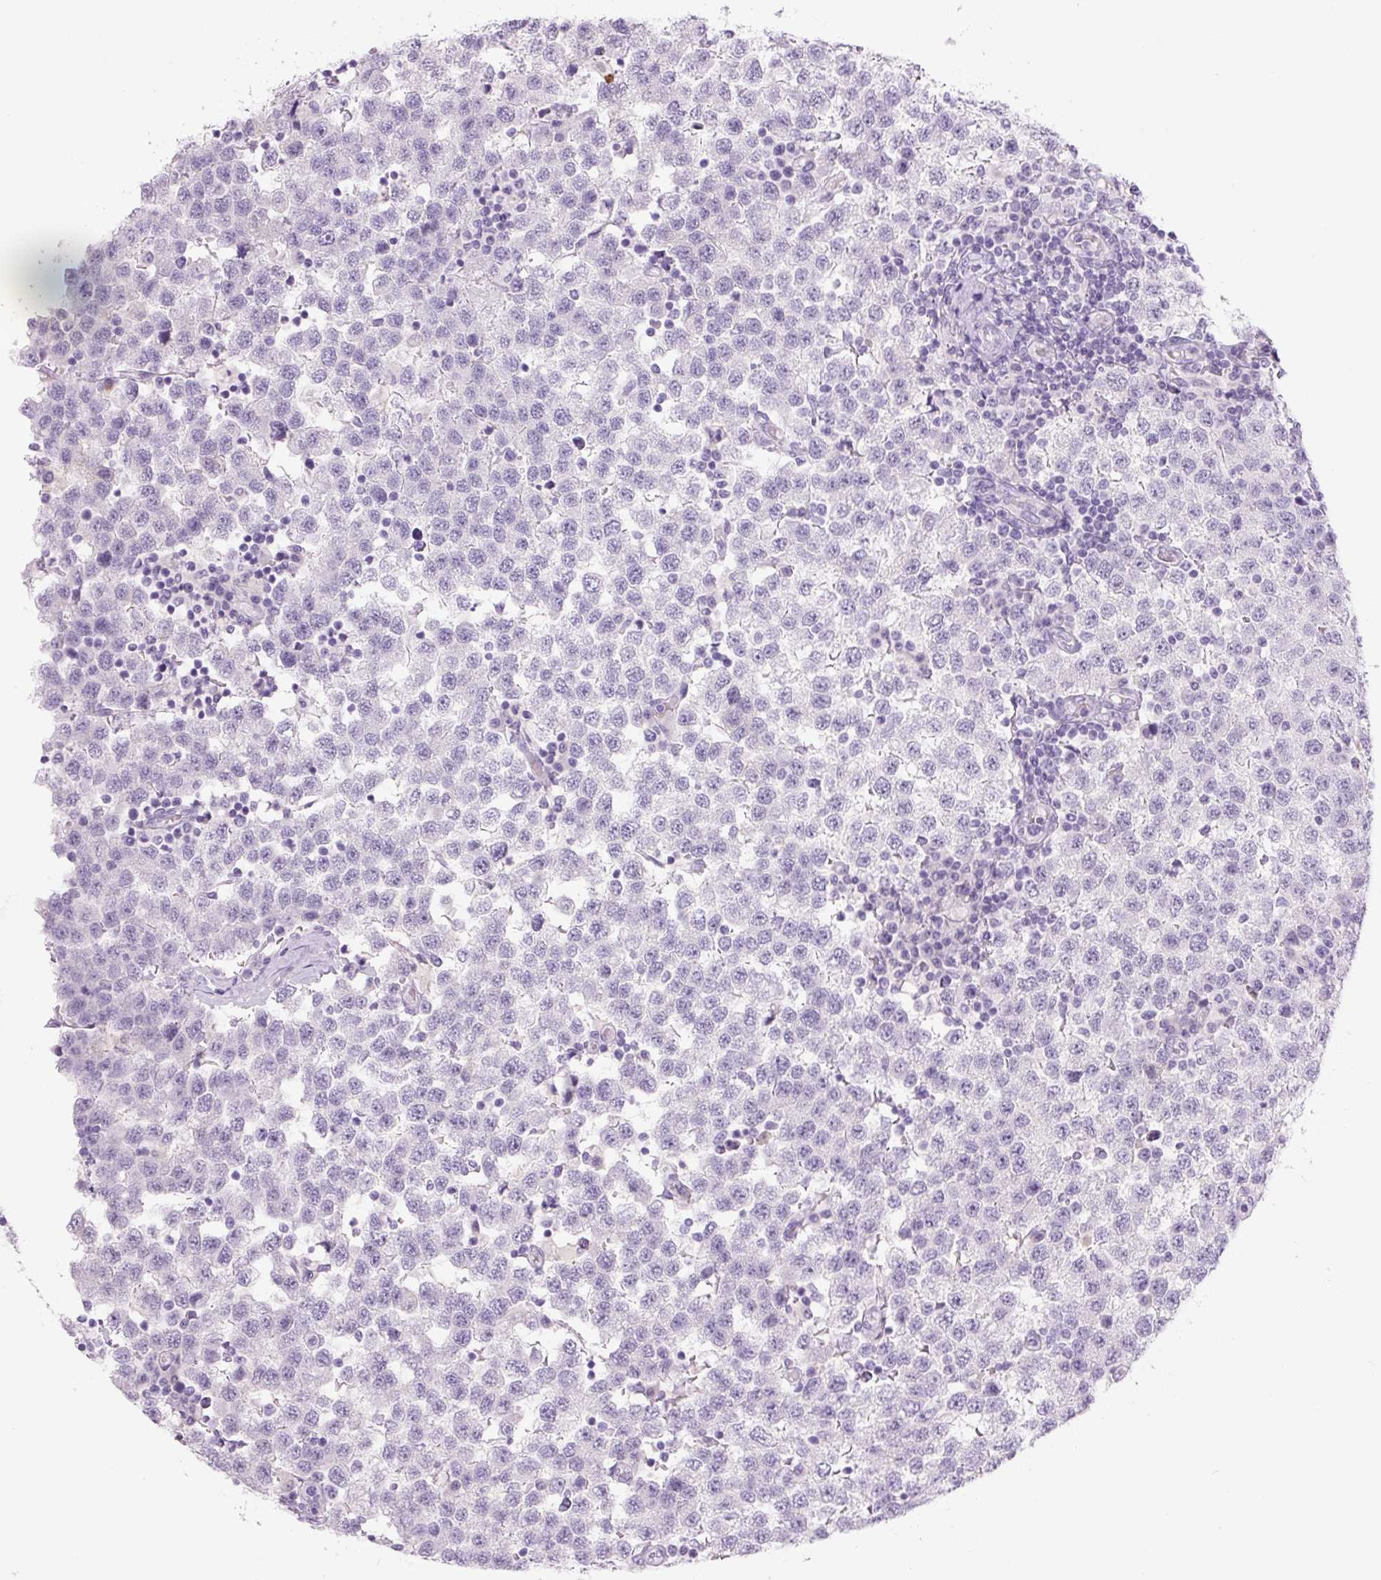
{"staining": {"intensity": "negative", "quantity": "none", "location": "none"}, "tissue": "testis cancer", "cell_type": "Tumor cells", "image_type": "cancer", "snomed": [{"axis": "morphology", "description": "Seminoma, NOS"}, {"axis": "topography", "description": "Testis"}], "caption": "DAB immunohistochemical staining of human testis cancer (seminoma) displays no significant positivity in tumor cells. (Brightfield microscopy of DAB (3,3'-diaminobenzidine) immunohistochemistry (IHC) at high magnification).", "gene": "COL9A2", "patient": {"sex": "male", "age": 34}}